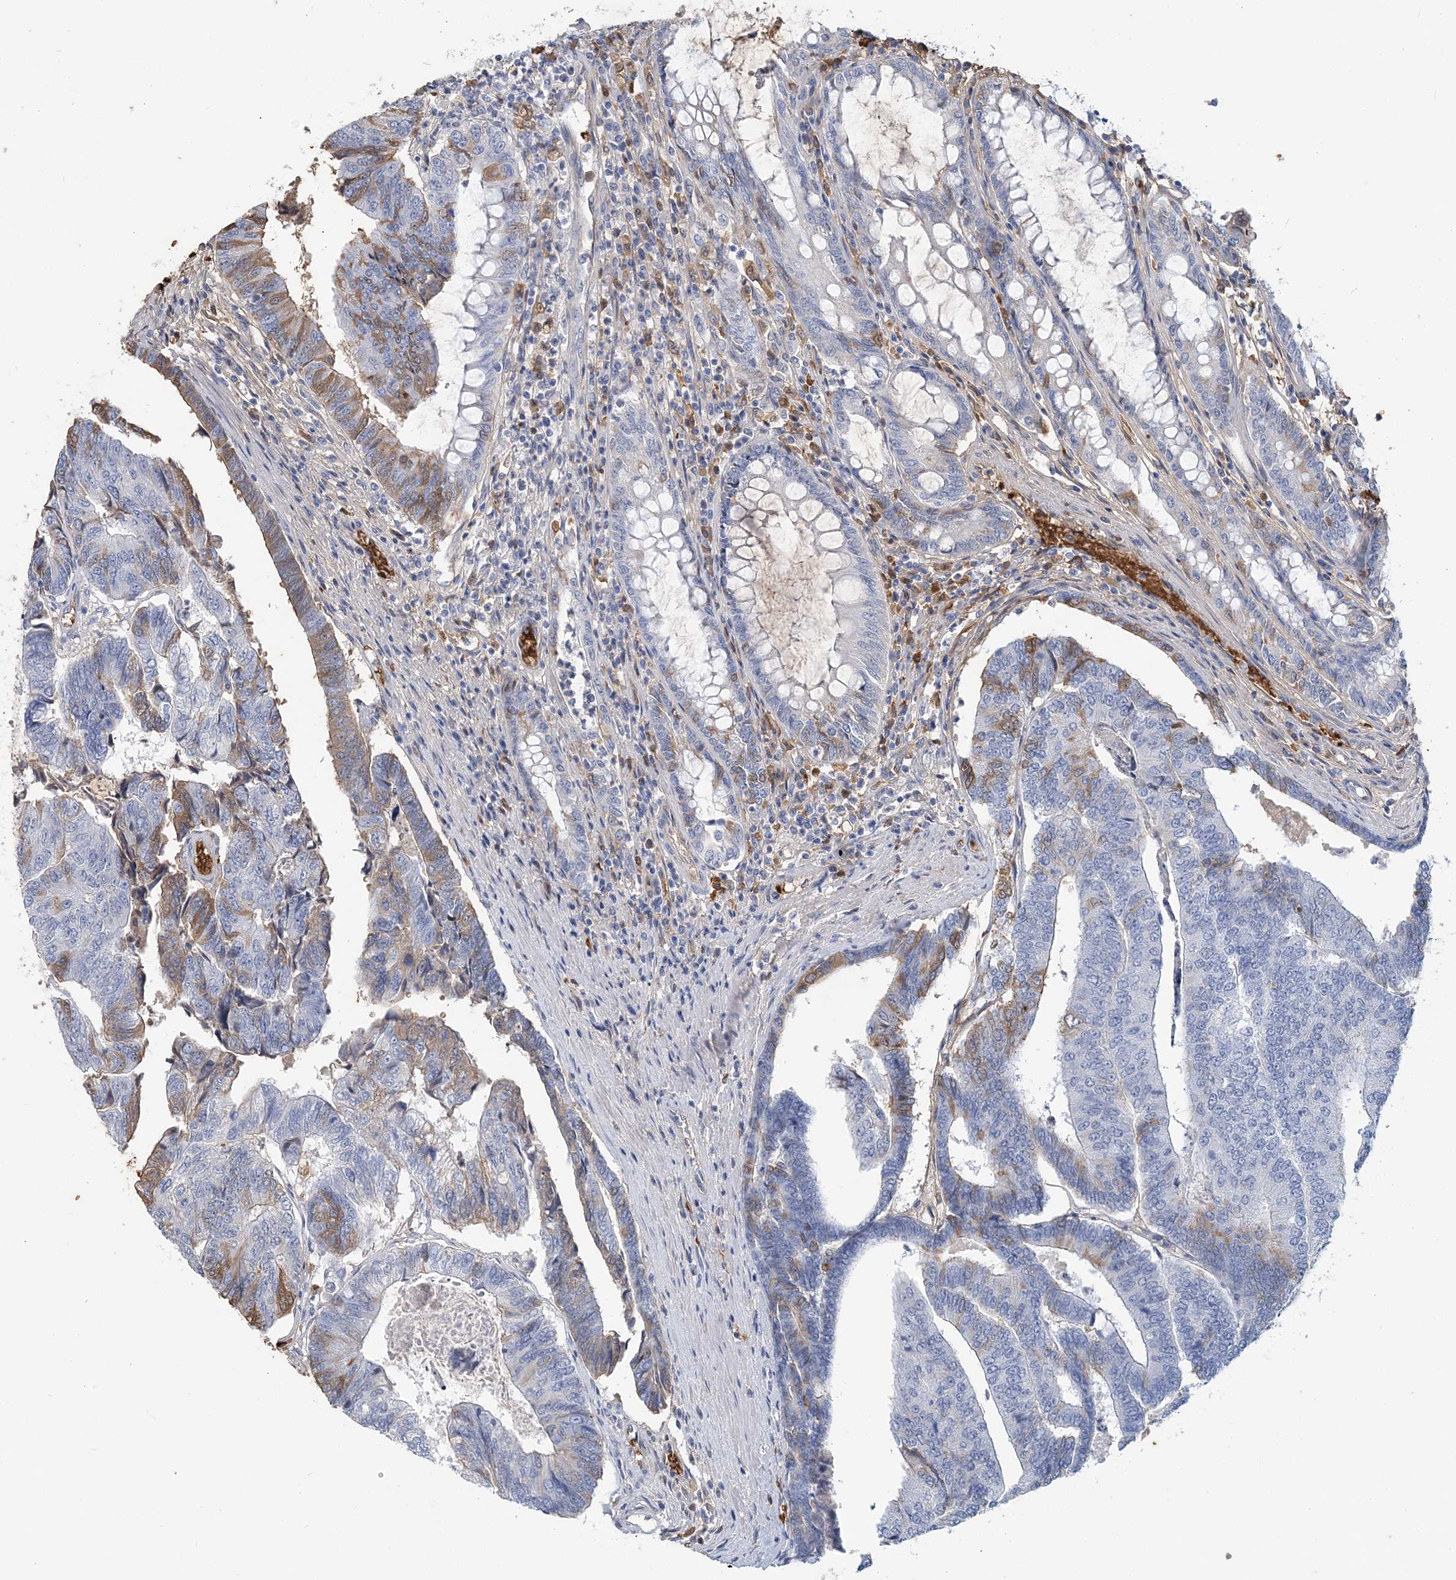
{"staining": {"intensity": "weak", "quantity": "<25%", "location": "cytoplasmic/membranous"}, "tissue": "colorectal cancer", "cell_type": "Tumor cells", "image_type": "cancer", "snomed": [{"axis": "morphology", "description": "Adenocarcinoma, NOS"}, {"axis": "topography", "description": "Colon"}], "caption": "An IHC photomicrograph of colorectal cancer (adenocarcinoma) is shown. There is no staining in tumor cells of colorectal cancer (adenocarcinoma).", "gene": "HBD", "patient": {"sex": "female", "age": 67}}